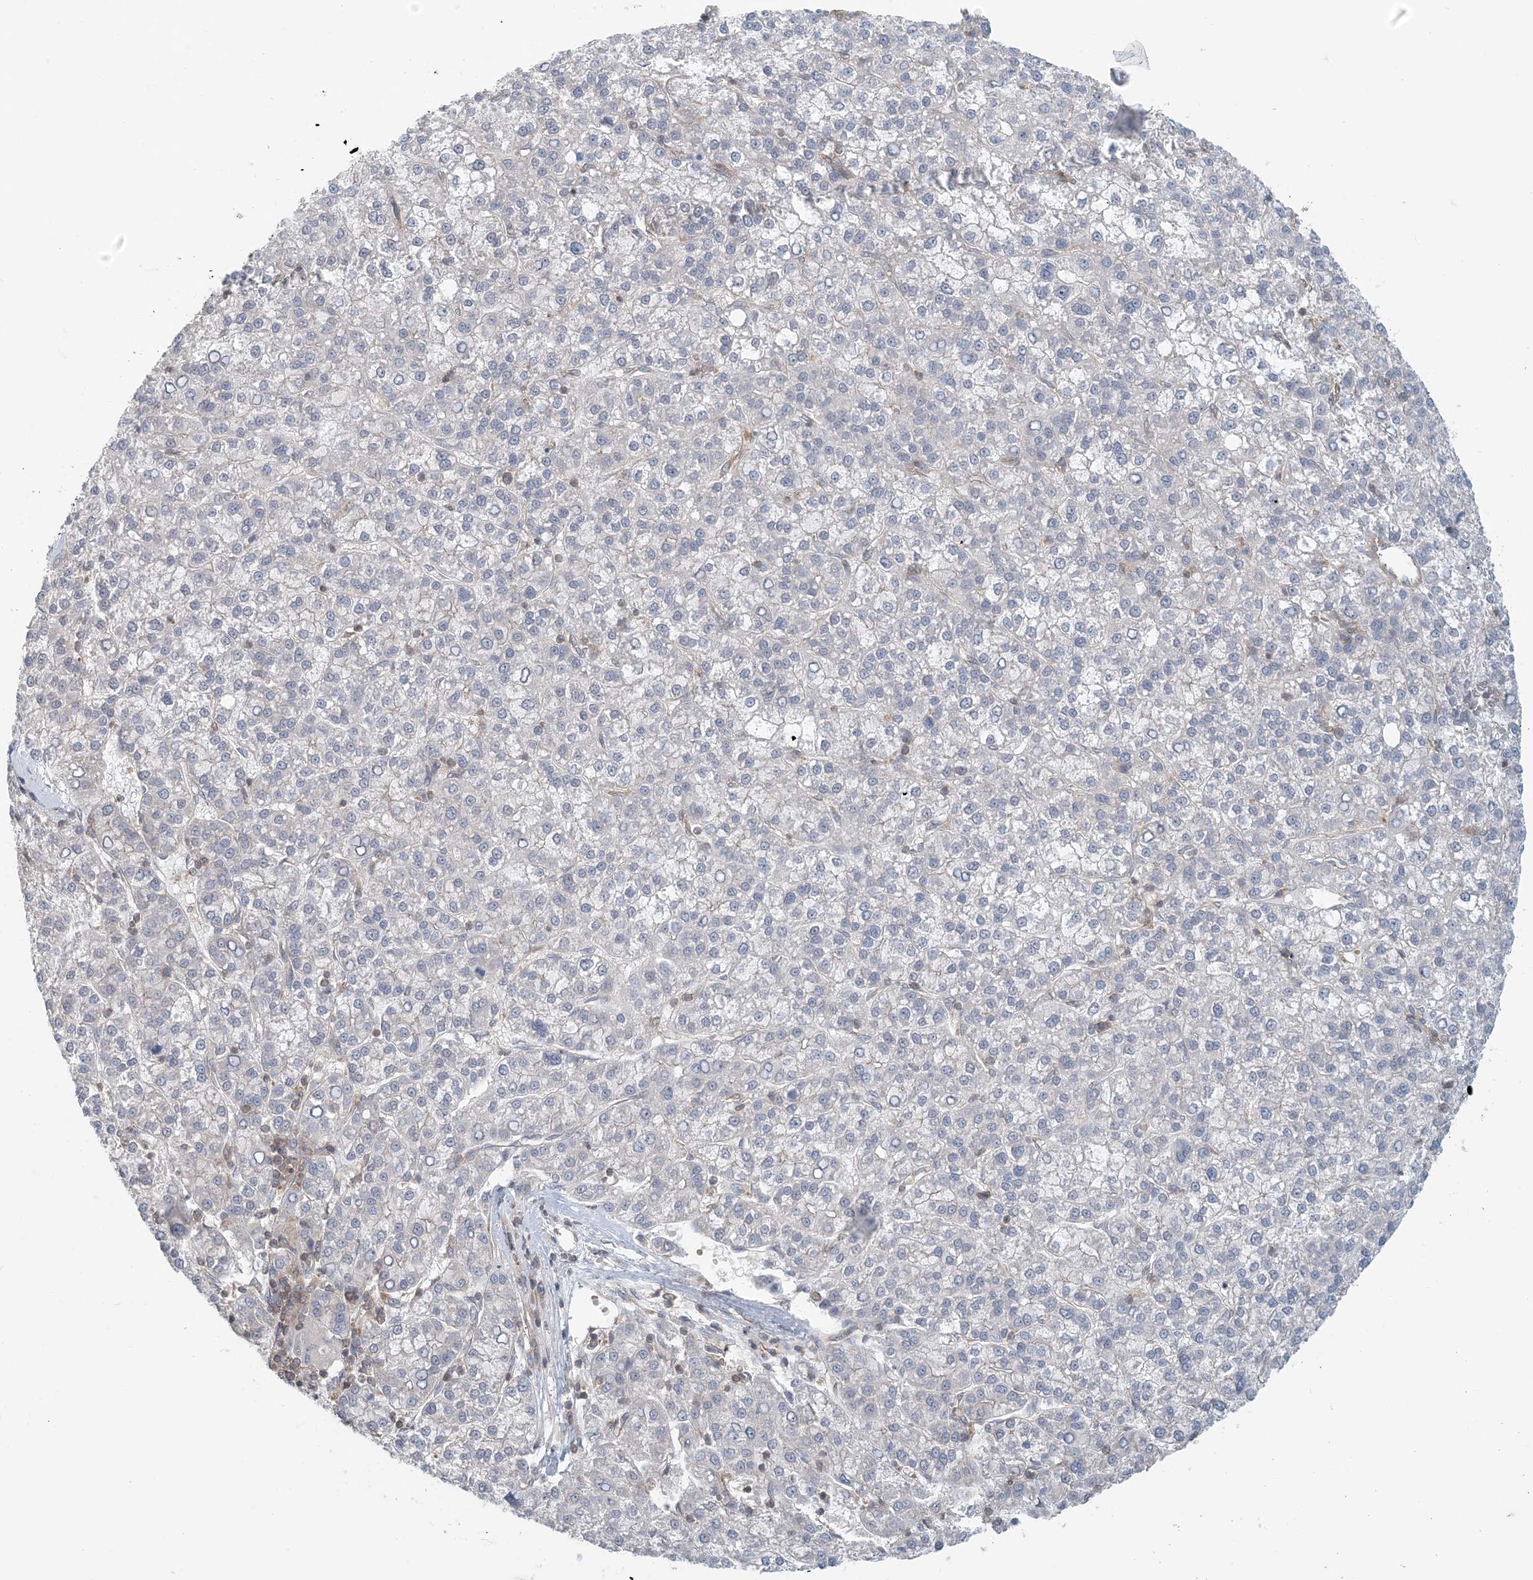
{"staining": {"intensity": "negative", "quantity": "none", "location": "none"}, "tissue": "liver cancer", "cell_type": "Tumor cells", "image_type": "cancer", "snomed": [{"axis": "morphology", "description": "Carcinoma, Hepatocellular, NOS"}, {"axis": "topography", "description": "Liver"}], "caption": "DAB immunohistochemical staining of liver hepatocellular carcinoma displays no significant positivity in tumor cells.", "gene": "ATP13A2", "patient": {"sex": "female", "age": 58}}